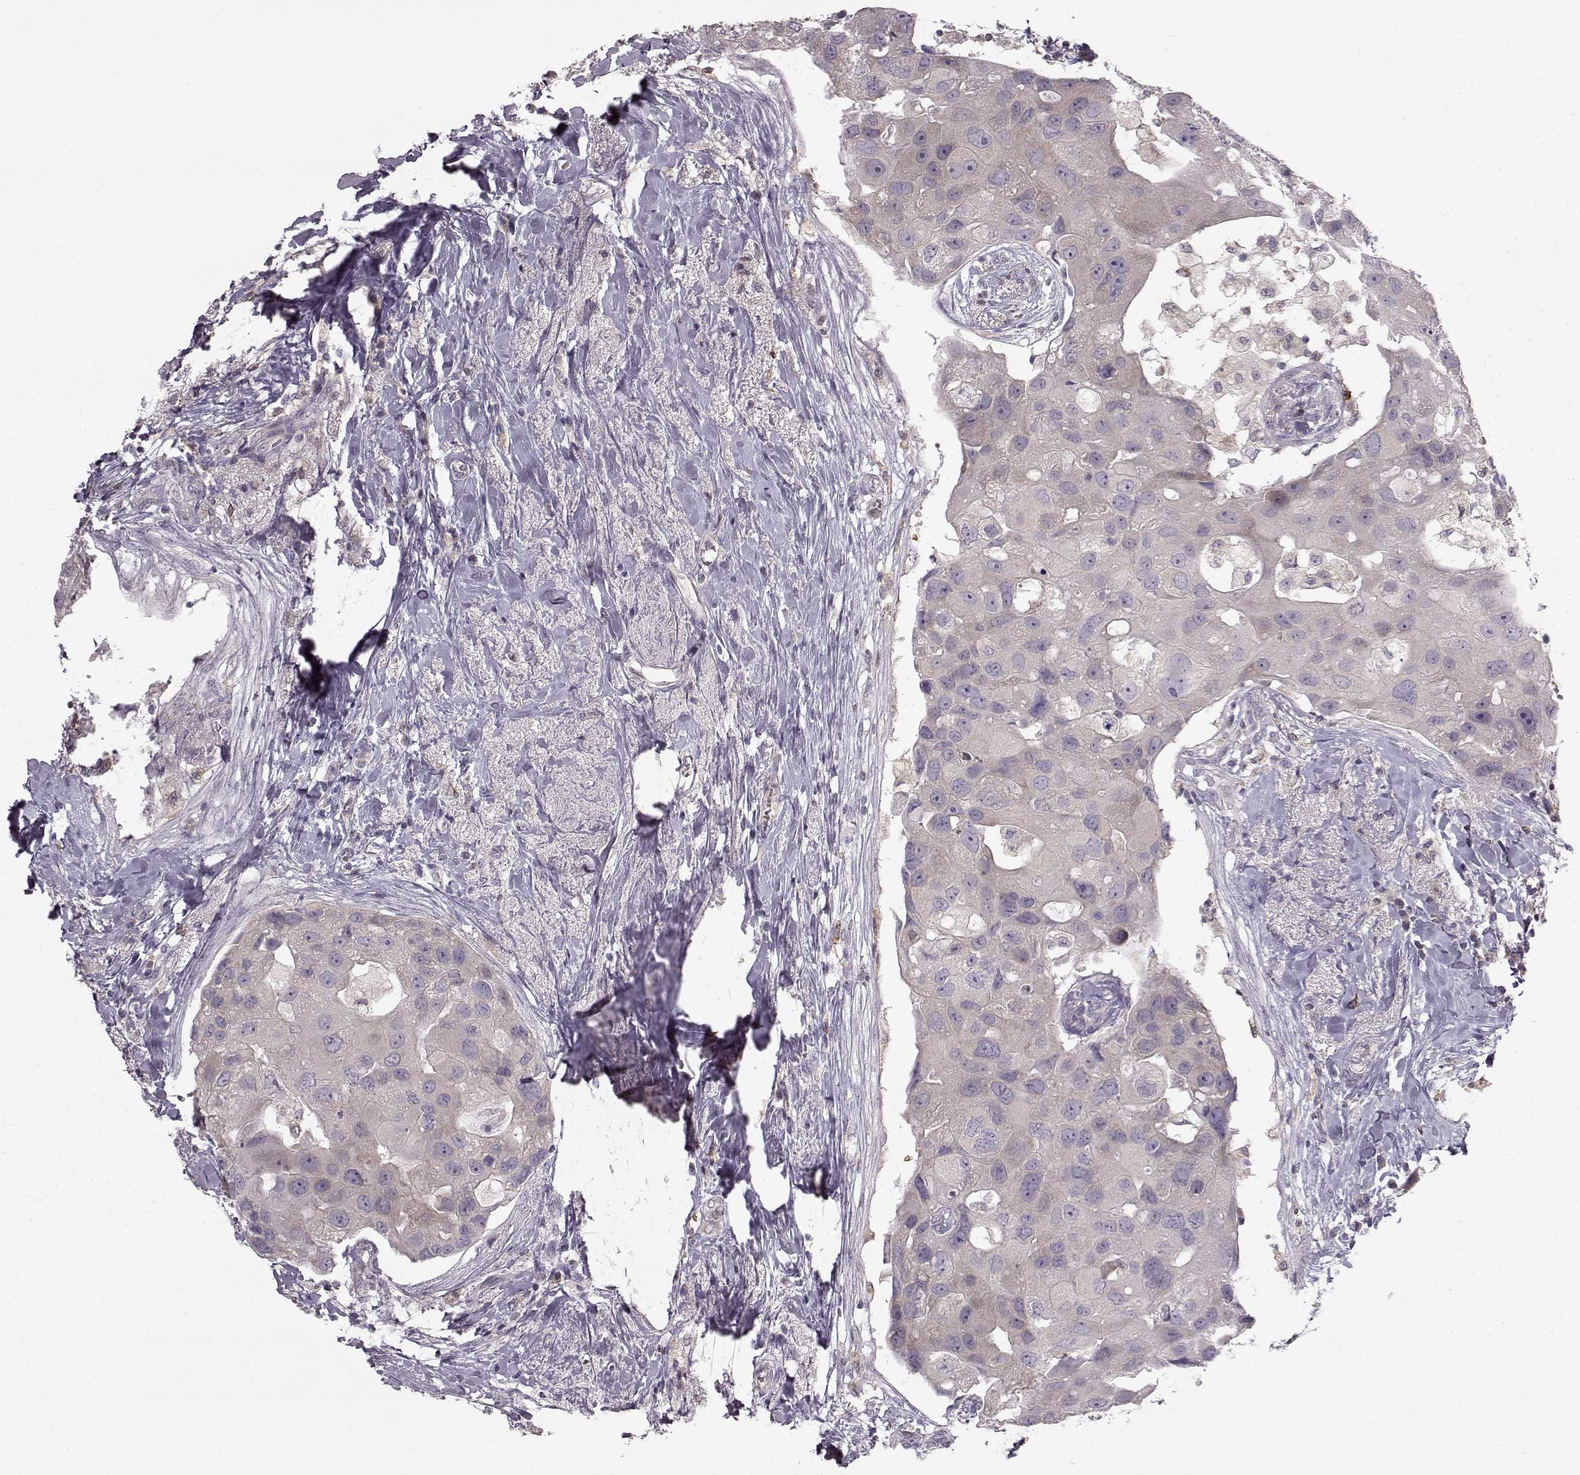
{"staining": {"intensity": "negative", "quantity": "none", "location": "none"}, "tissue": "breast cancer", "cell_type": "Tumor cells", "image_type": "cancer", "snomed": [{"axis": "morphology", "description": "Duct carcinoma"}, {"axis": "topography", "description": "Breast"}], "caption": "High magnification brightfield microscopy of breast cancer stained with DAB (3,3'-diaminobenzidine) (brown) and counterstained with hematoxylin (blue): tumor cells show no significant expression.", "gene": "SPAG17", "patient": {"sex": "female", "age": 43}}